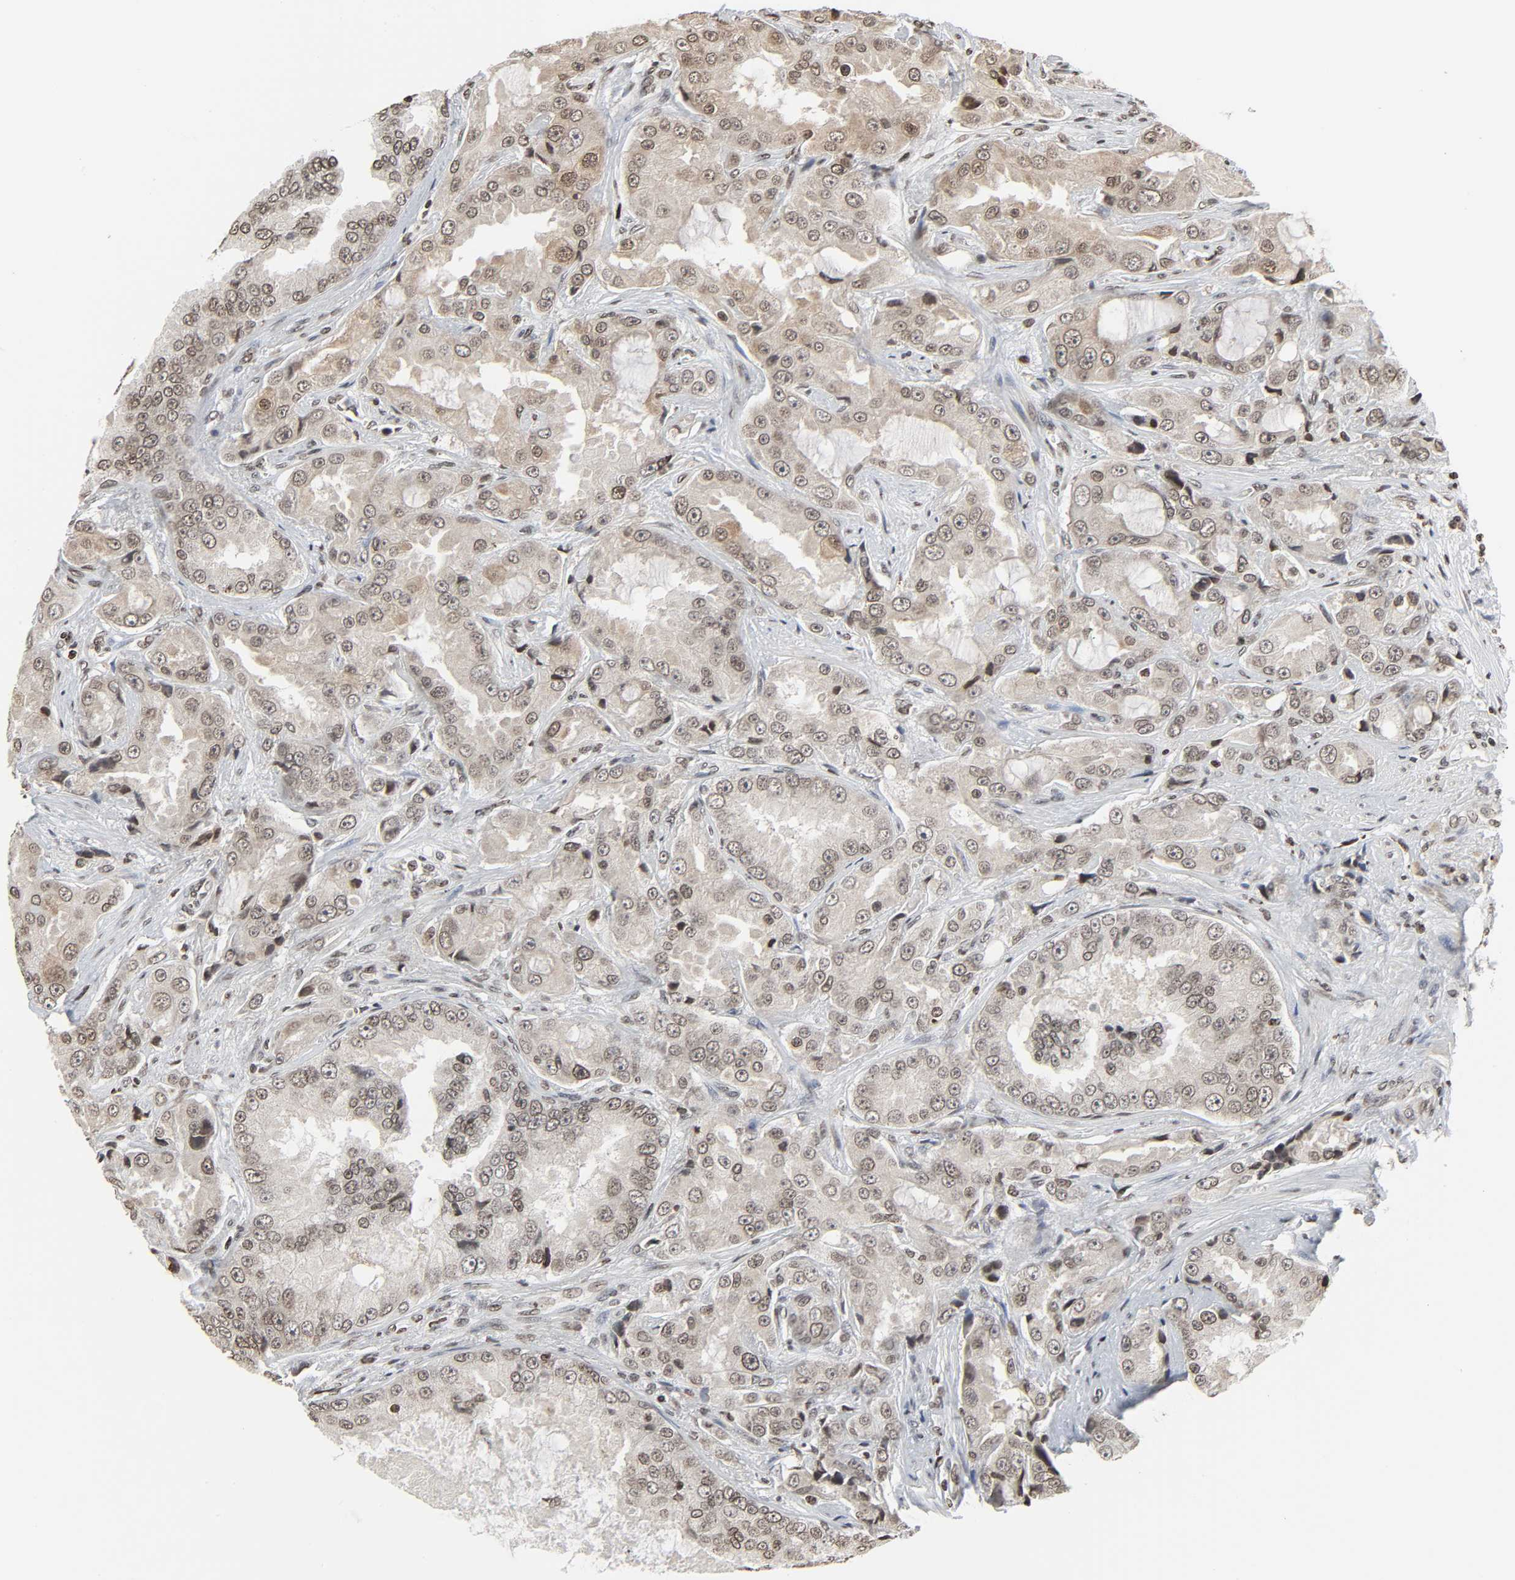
{"staining": {"intensity": "moderate", "quantity": ">75%", "location": "nuclear"}, "tissue": "prostate cancer", "cell_type": "Tumor cells", "image_type": "cancer", "snomed": [{"axis": "morphology", "description": "Adenocarcinoma, High grade"}, {"axis": "topography", "description": "Prostate"}], "caption": "A brown stain highlights moderate nuclear staining of a protein in prostate cancer tumor cells.", "gene": "ELAVL1", "patient": {"sex": "male", "age": 73}}